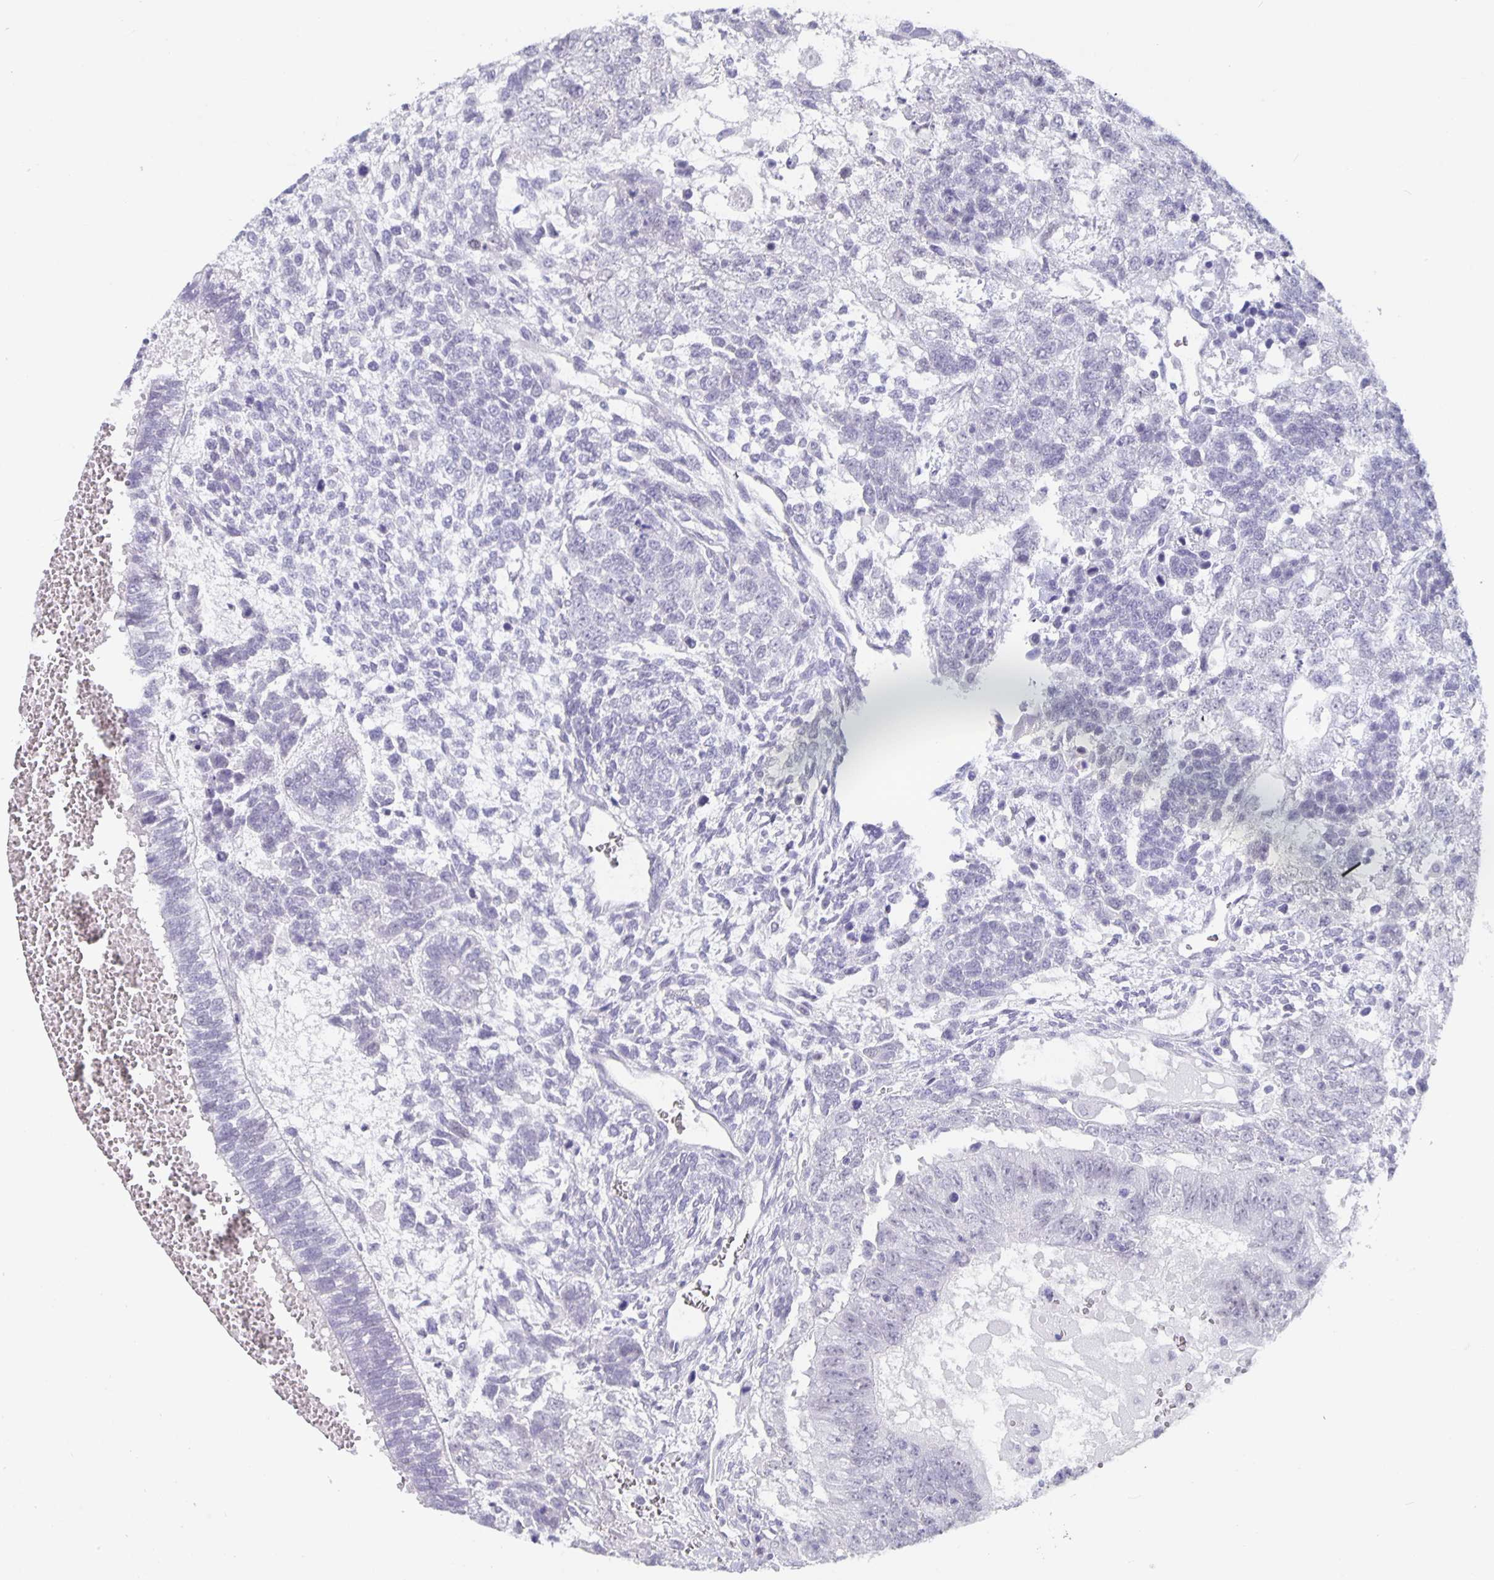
{"staining": {"intensity": "negative", "quantity": "none", "location": "none"}, "tissue": "testis cancer", "cell_type": "Tumor cells", "image_type": "cancer", "snomed": [{"axis": "morphology", "description": "Normal tissue, NOS"}, {"axis": "morphology", "description": "Carcinoma, Embryonal, NOS"}, {"axis": "topography", "description": "Testis"}, {"axis": "topography", "description": "Epididymis"}], "caption": "A high-resolution photomicrograph shows IHC staining of testis cancer, which exhibits no significant staining in tumor cells.", "gene": "OLIG2", "patient": {"sex": "male", "age": 23}}